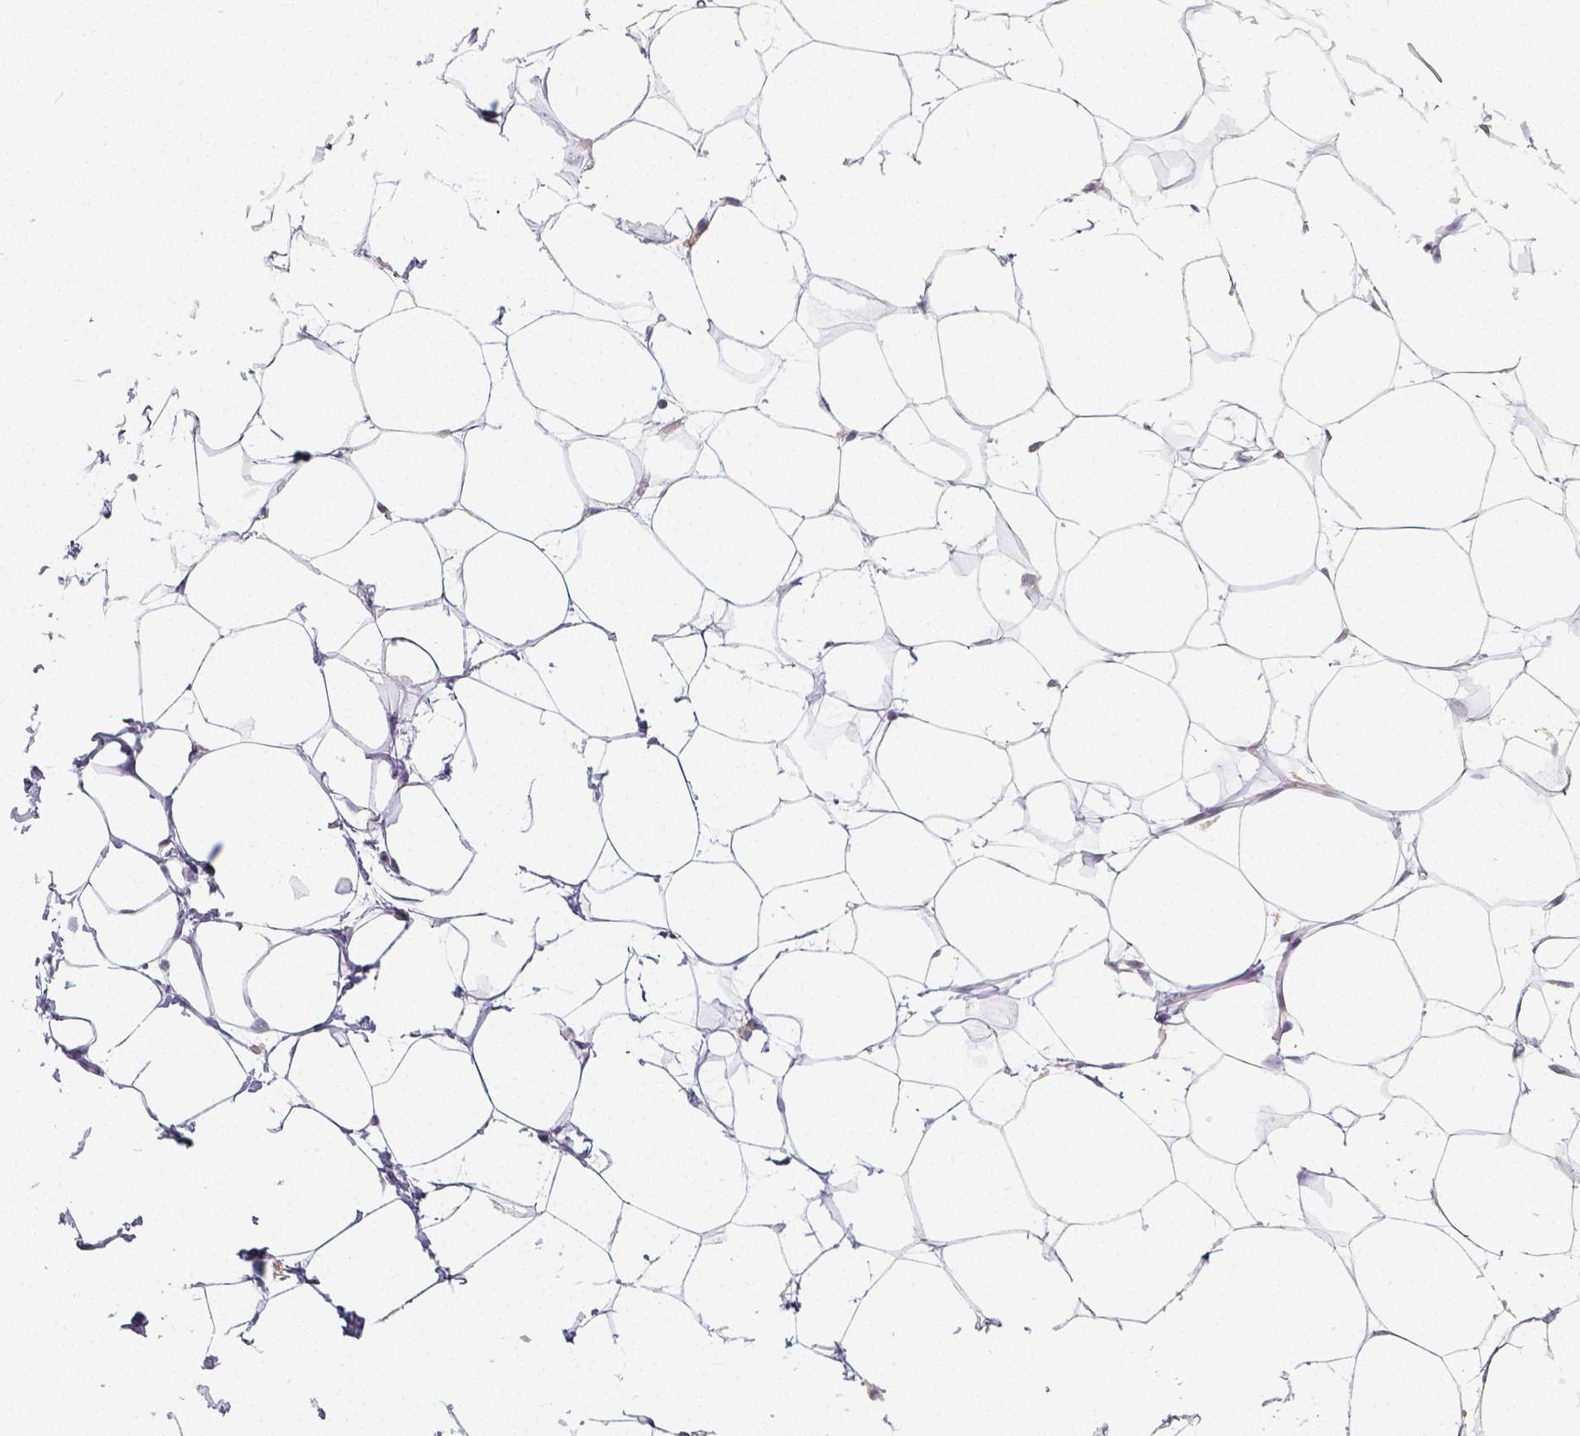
{"staining": {"intensity": "negative", "quantity": "none", "location": "none"}, "tissue": "breast", "cell_type": "Adipocytes", "image_type": "normal", "snomed": [{"axis": "morphology", "description": "Normal tissue, NOS"}, {"axis": "topography", "description": "Breast"}], "caption": "Adipocytes are negative for protein expression in unremarkable human breast. (Immunohistochemistry (ihc), brightfield microscopy, high magnification).", "gene": "PTPRJ", "patient": {"sex": "female", "age": 27}}